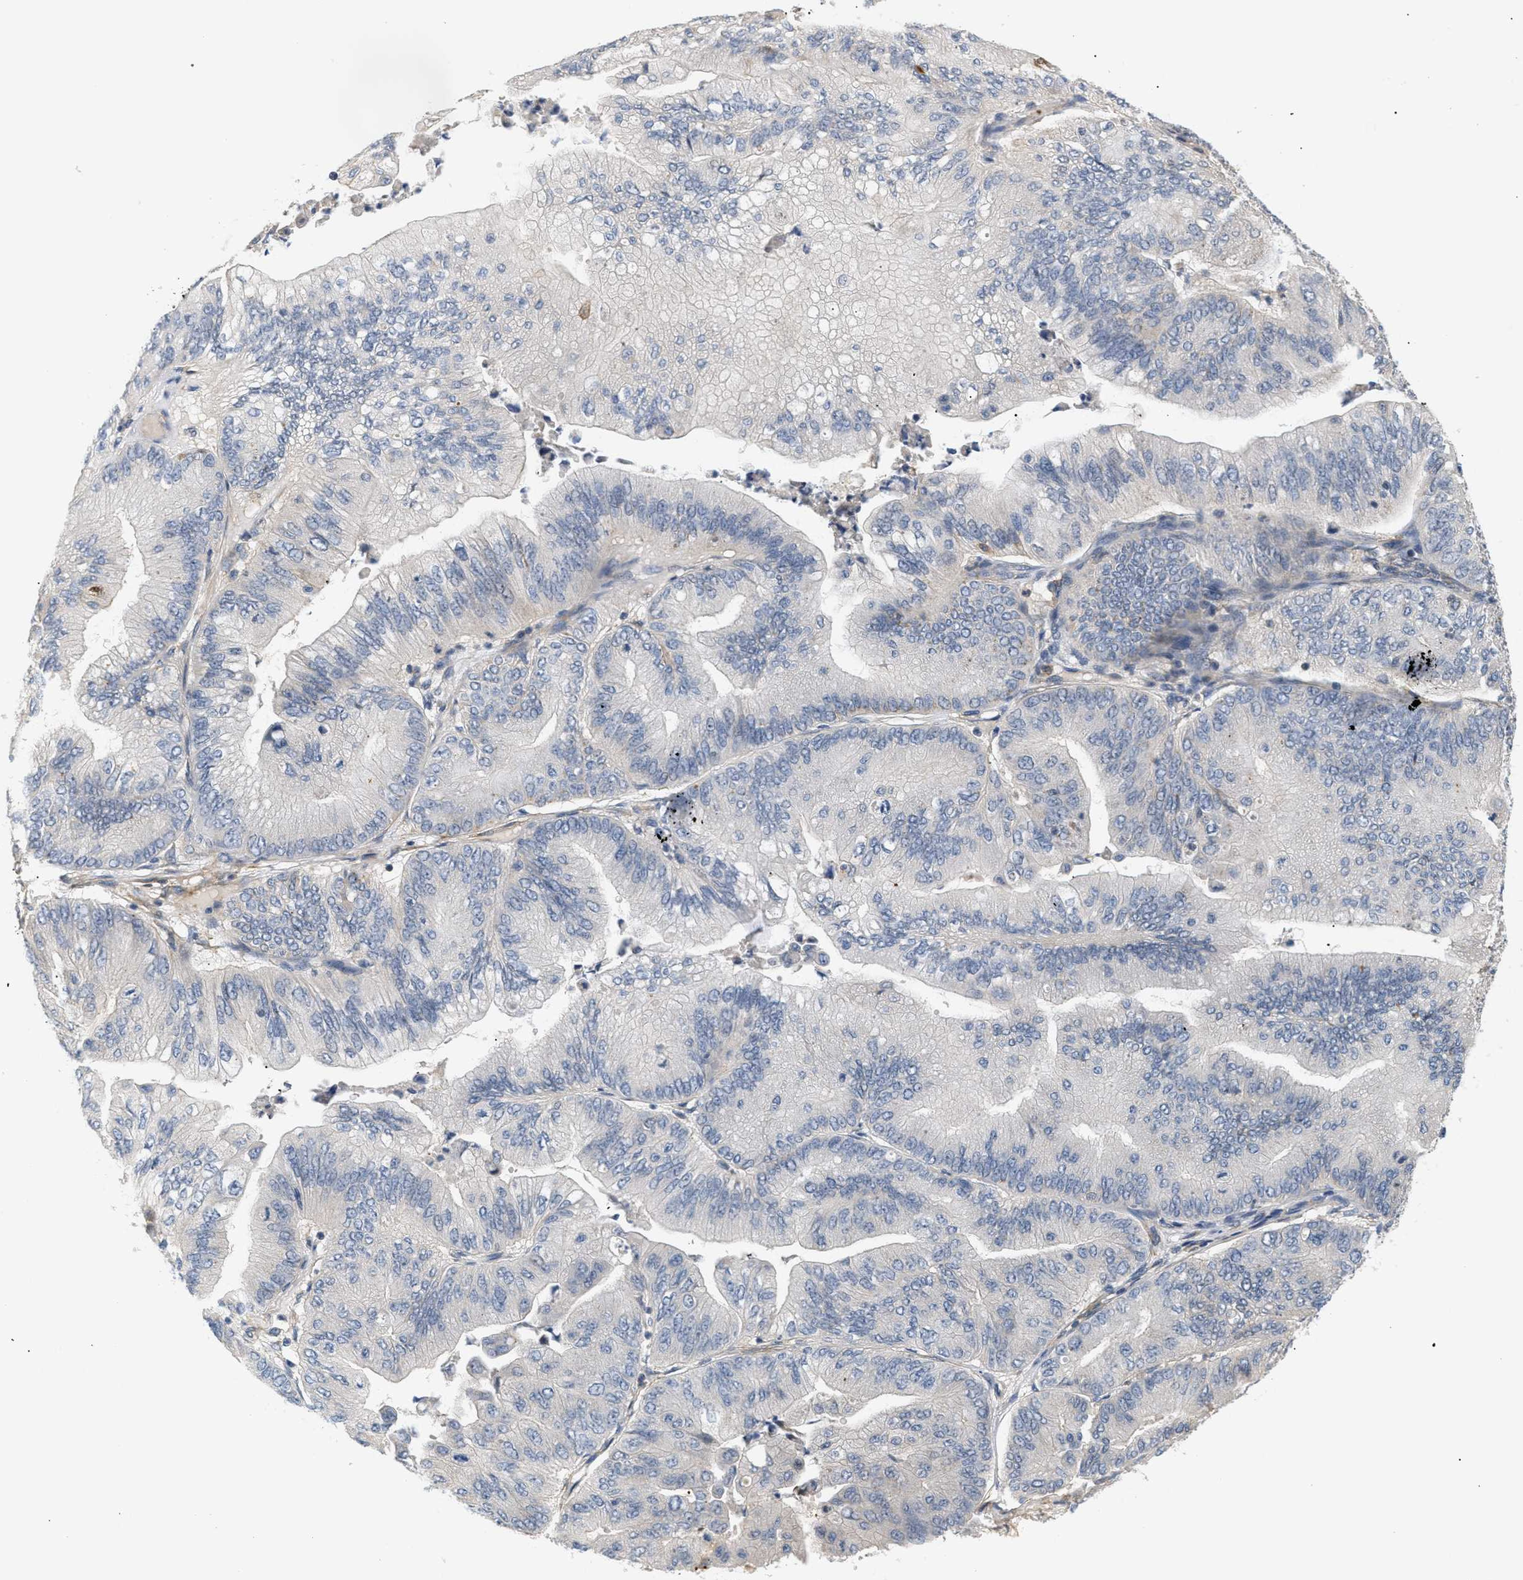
{"staining": {"intensity": "negative", "quantity": "none", "location": "none"}, "tissue": "ovarian cancer", "cell_type": "Tumor cells", "image_type": "cancer", "snomed": [{"axis": "morphology", "description": "Cystadenocarcinoma, mucinous, NOS"}, {"axis": "topography", "description": "Ovary"}], "caption": "This micrograph is of ovarian cancer (mucinous cystadenocarcinoma) stained with immunohistochemistry to label a protein in brown with the nuclei are counter-stained blue. There is no staining in tumor cells. (Stains: DAB (3,3'-diaminobenzidine) IHC with hematoxylin counter stain, Microscopy: brightfield microscopy at high magnification).", "gene": "CORO2B", "patient": {"sex": "female", "age": 61}}